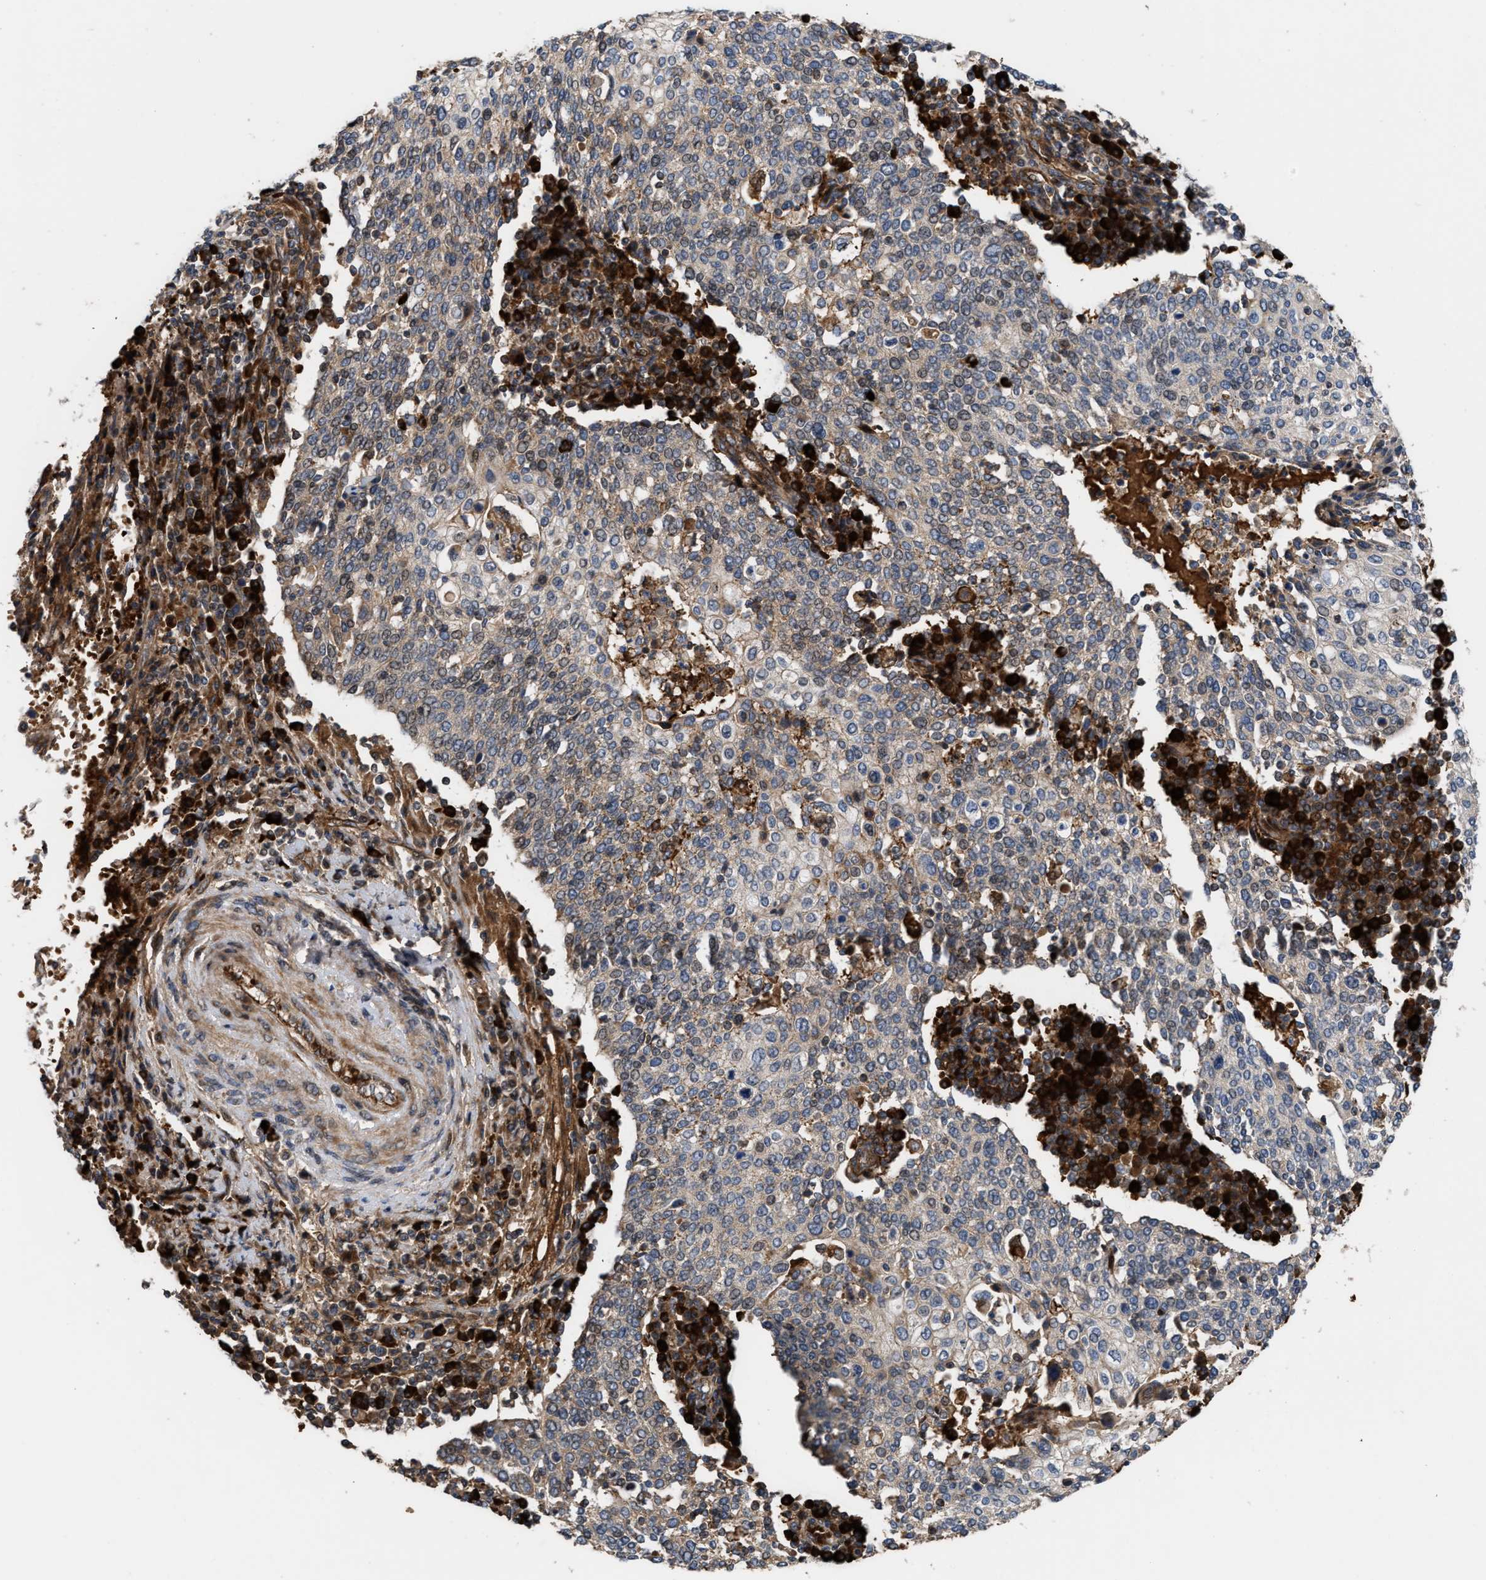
{"staining": {"intensity": "weak", "quantity": "25%-75%", "location": "cytoplasmic/membranous"}, "tissue": "cervical cancer", "cell_type": "Tumor cells", "image_type": "cancer", "snomed": [{"axis": "morphology", "description": "Squamous cell carcinoma, NOS"}, {"axis": "topography", "description": "Cervix"}], "caption": "Cervical cancer (squamous cell carcinoma) tissue demonstrates weak cytoplasmic/membranous expression in about 25%-75% of tumor cells The staining is performed using DAB brown chromogen to label protein expression. The nuclei are counter-stained blue using hematoxylin.", "gene": "STAU1", "patient": {"sex": "female", "age": 40}}